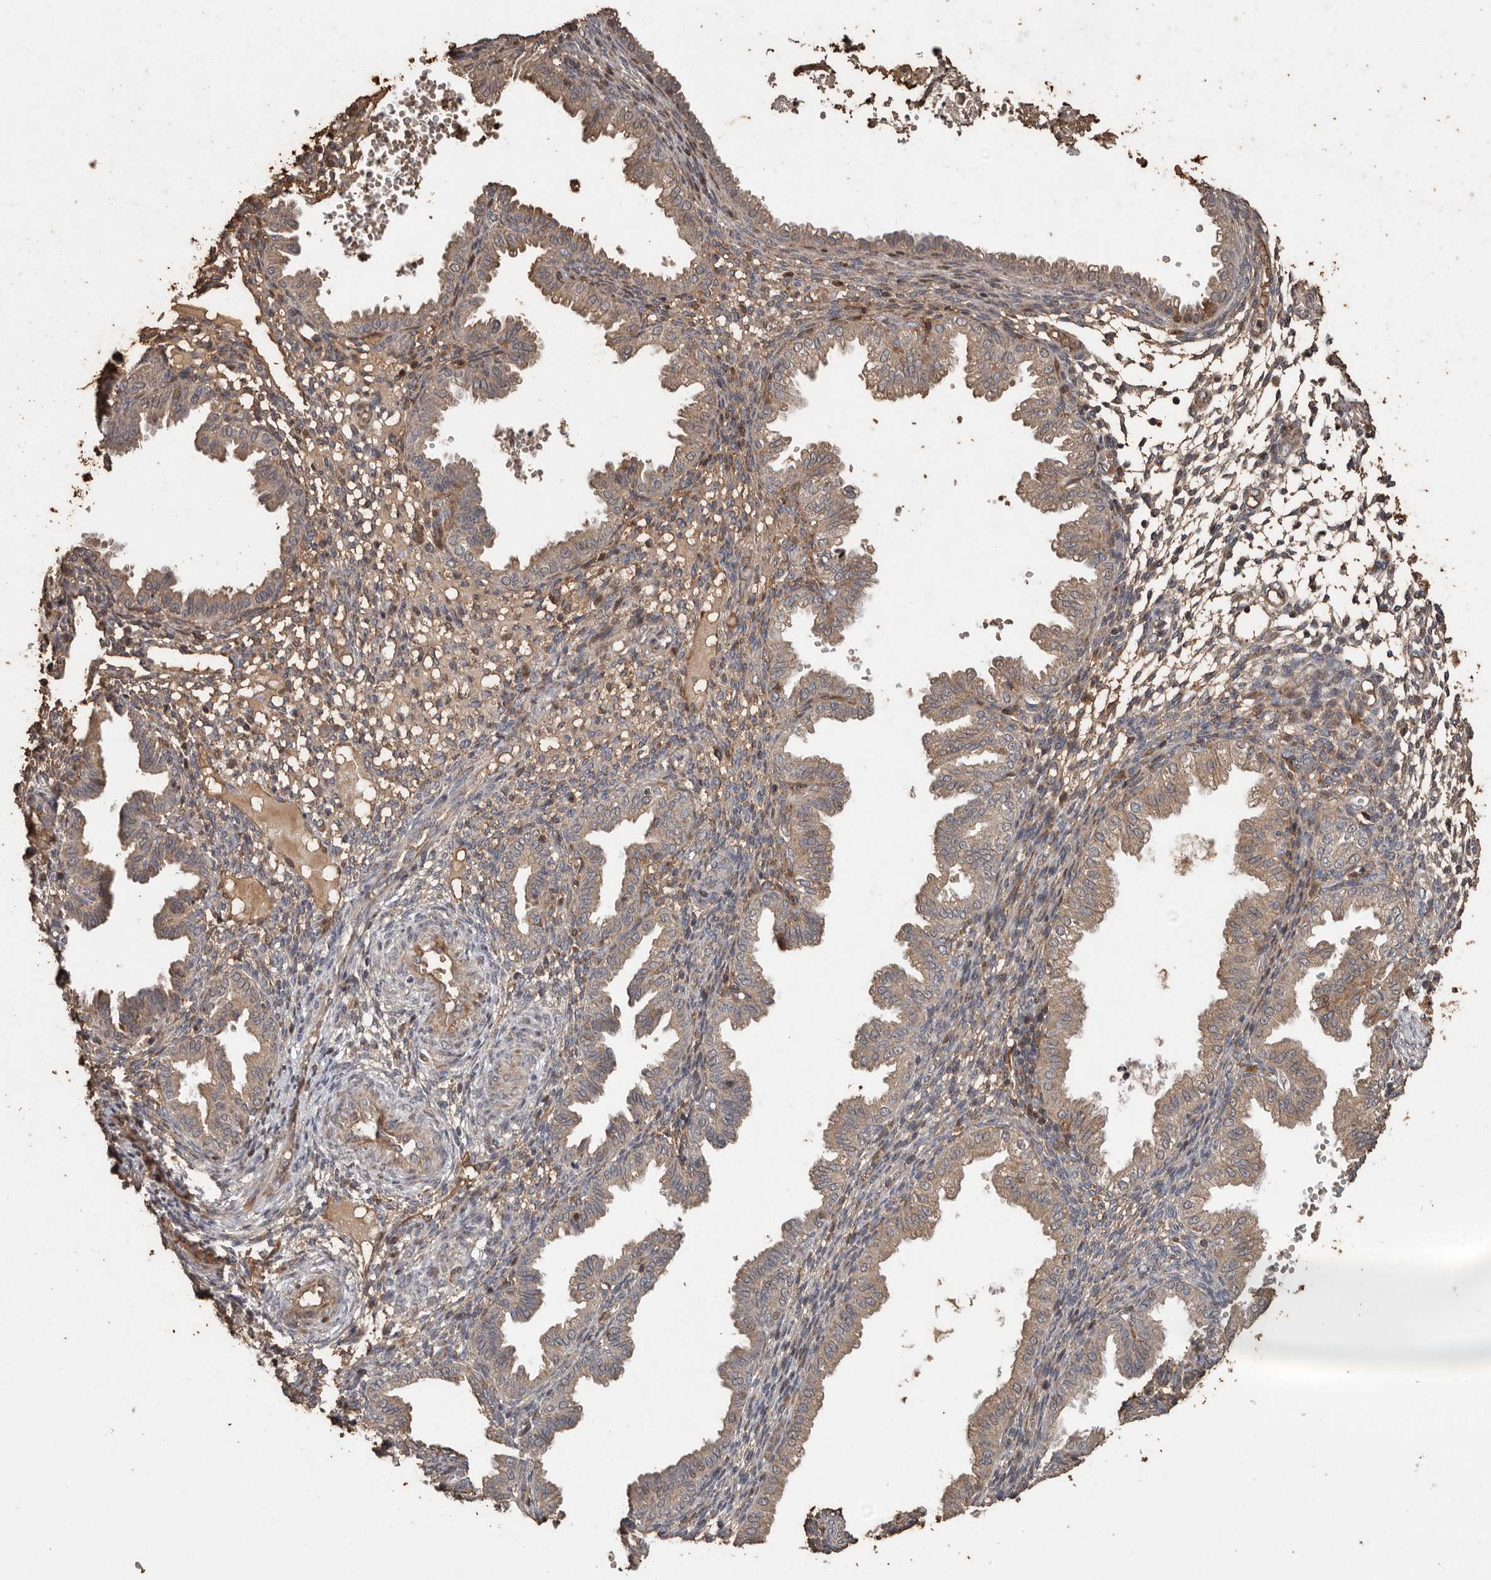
{"staining": {"intensity": "weak", "quantity": "25%-75%", "location": "cytoplasmic/membranous"}, "tissue": "endometrium", "cell_type": "Cells in endometrial stroma", "image_type": "normal", "snomed": [{"axis": "morphology", "description": "Normal tissue, NOS"}, {"axis": "topography", "description": "Endometrium"}], "caption": "Brown immunohistochemical staining in benign endometrium shows weak cytoplasmic/membranous expression in approximately 25%-75% of cells in endometrial stroma.", "gene": "RANBP17", "patient": {"sex": "female", "age": 33}}